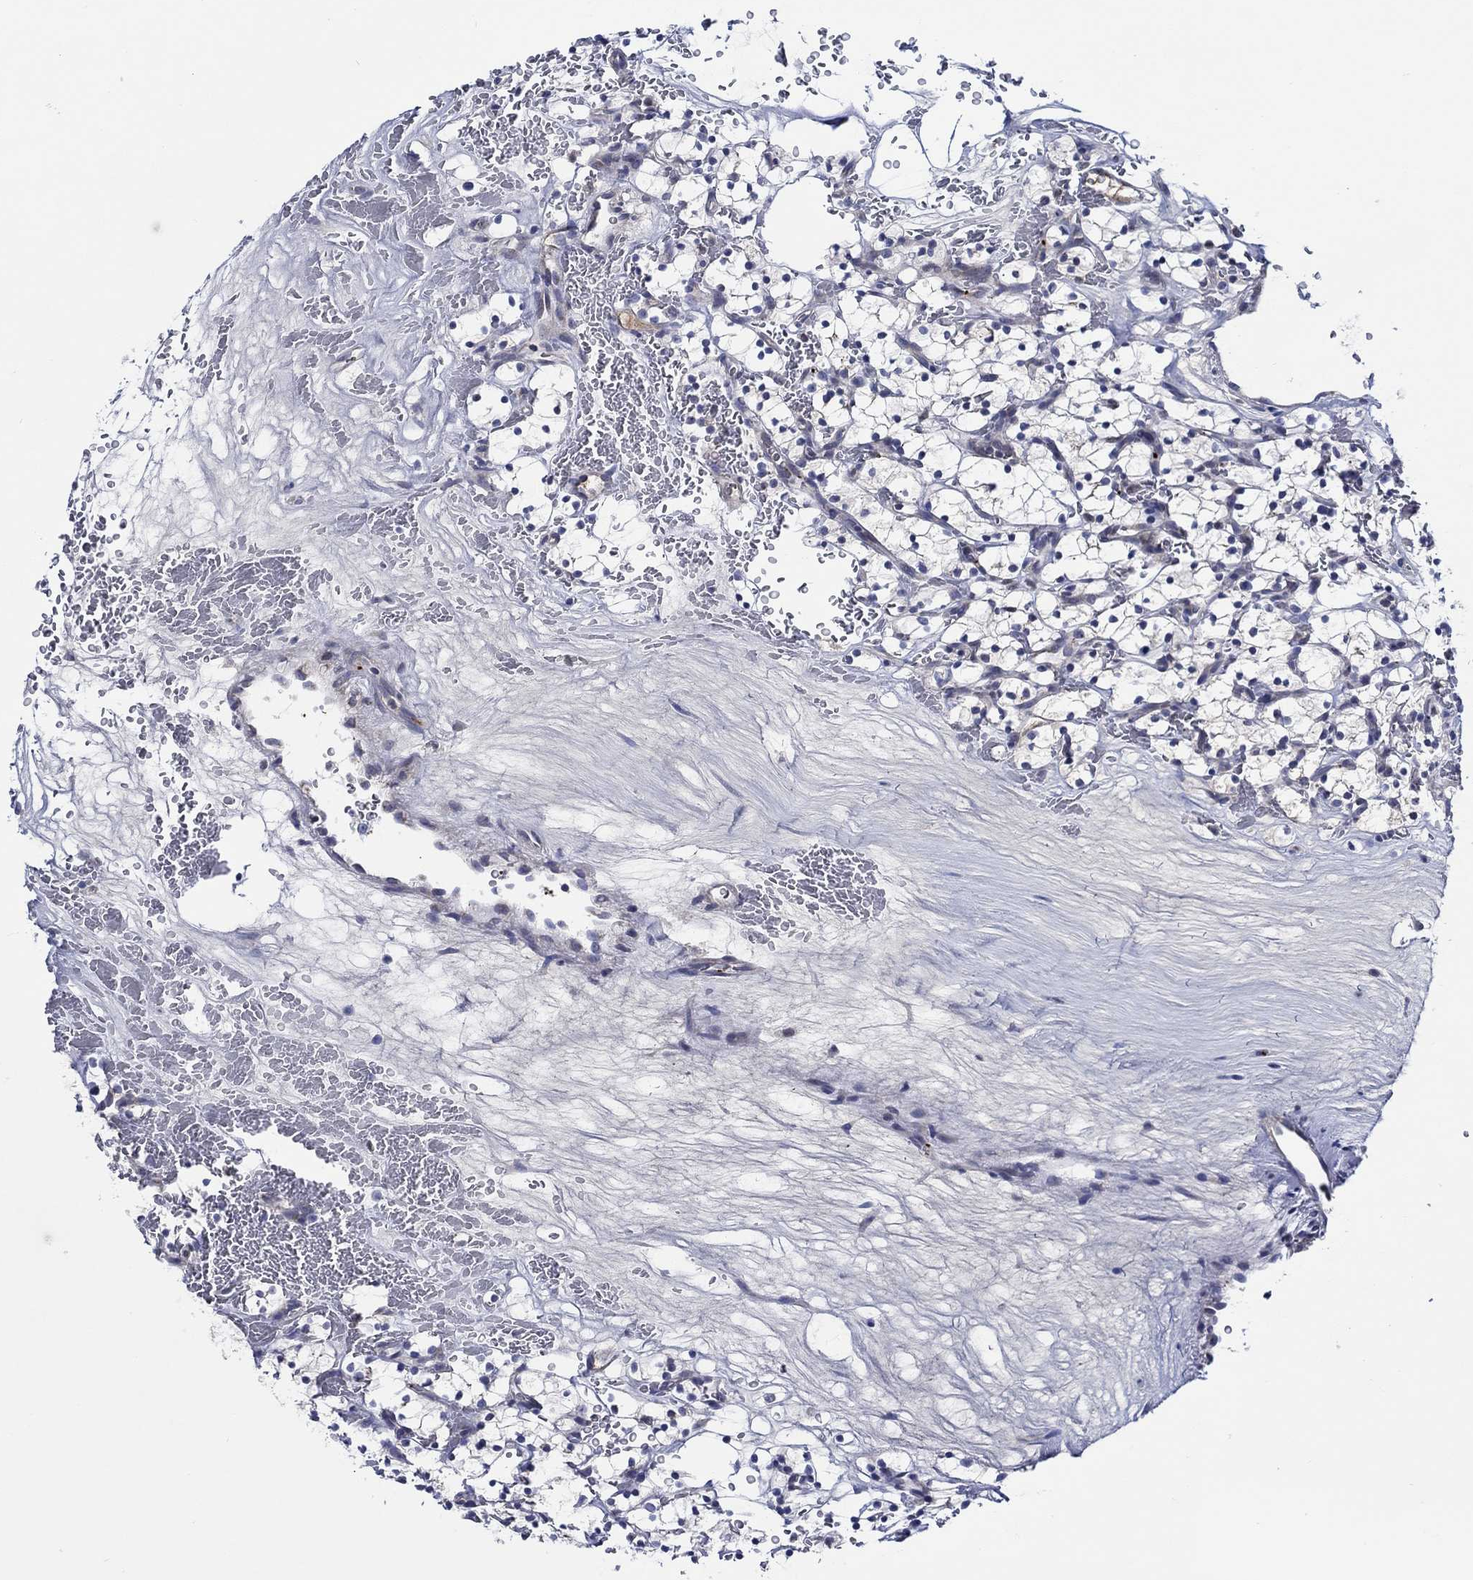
{"staining": {"intensity": "negative", "quantity": "none", "location": "none"}, "tissue": "renal cancer", "cell_type": "Tumor cells", "image_type": "cancer", "snomed": [{"axis": "morphology", "description": "Adenocarcinoma, NOS"}, {"axis": "topography", "description": "Kidney"}], "caption": "Renal cancer (adenocarcinoma) was stained to show a protein in brown. There is no significant staining in tumor cells.", "gene": "ALOX12", "patient": {"sex": "female", "age": 64}}